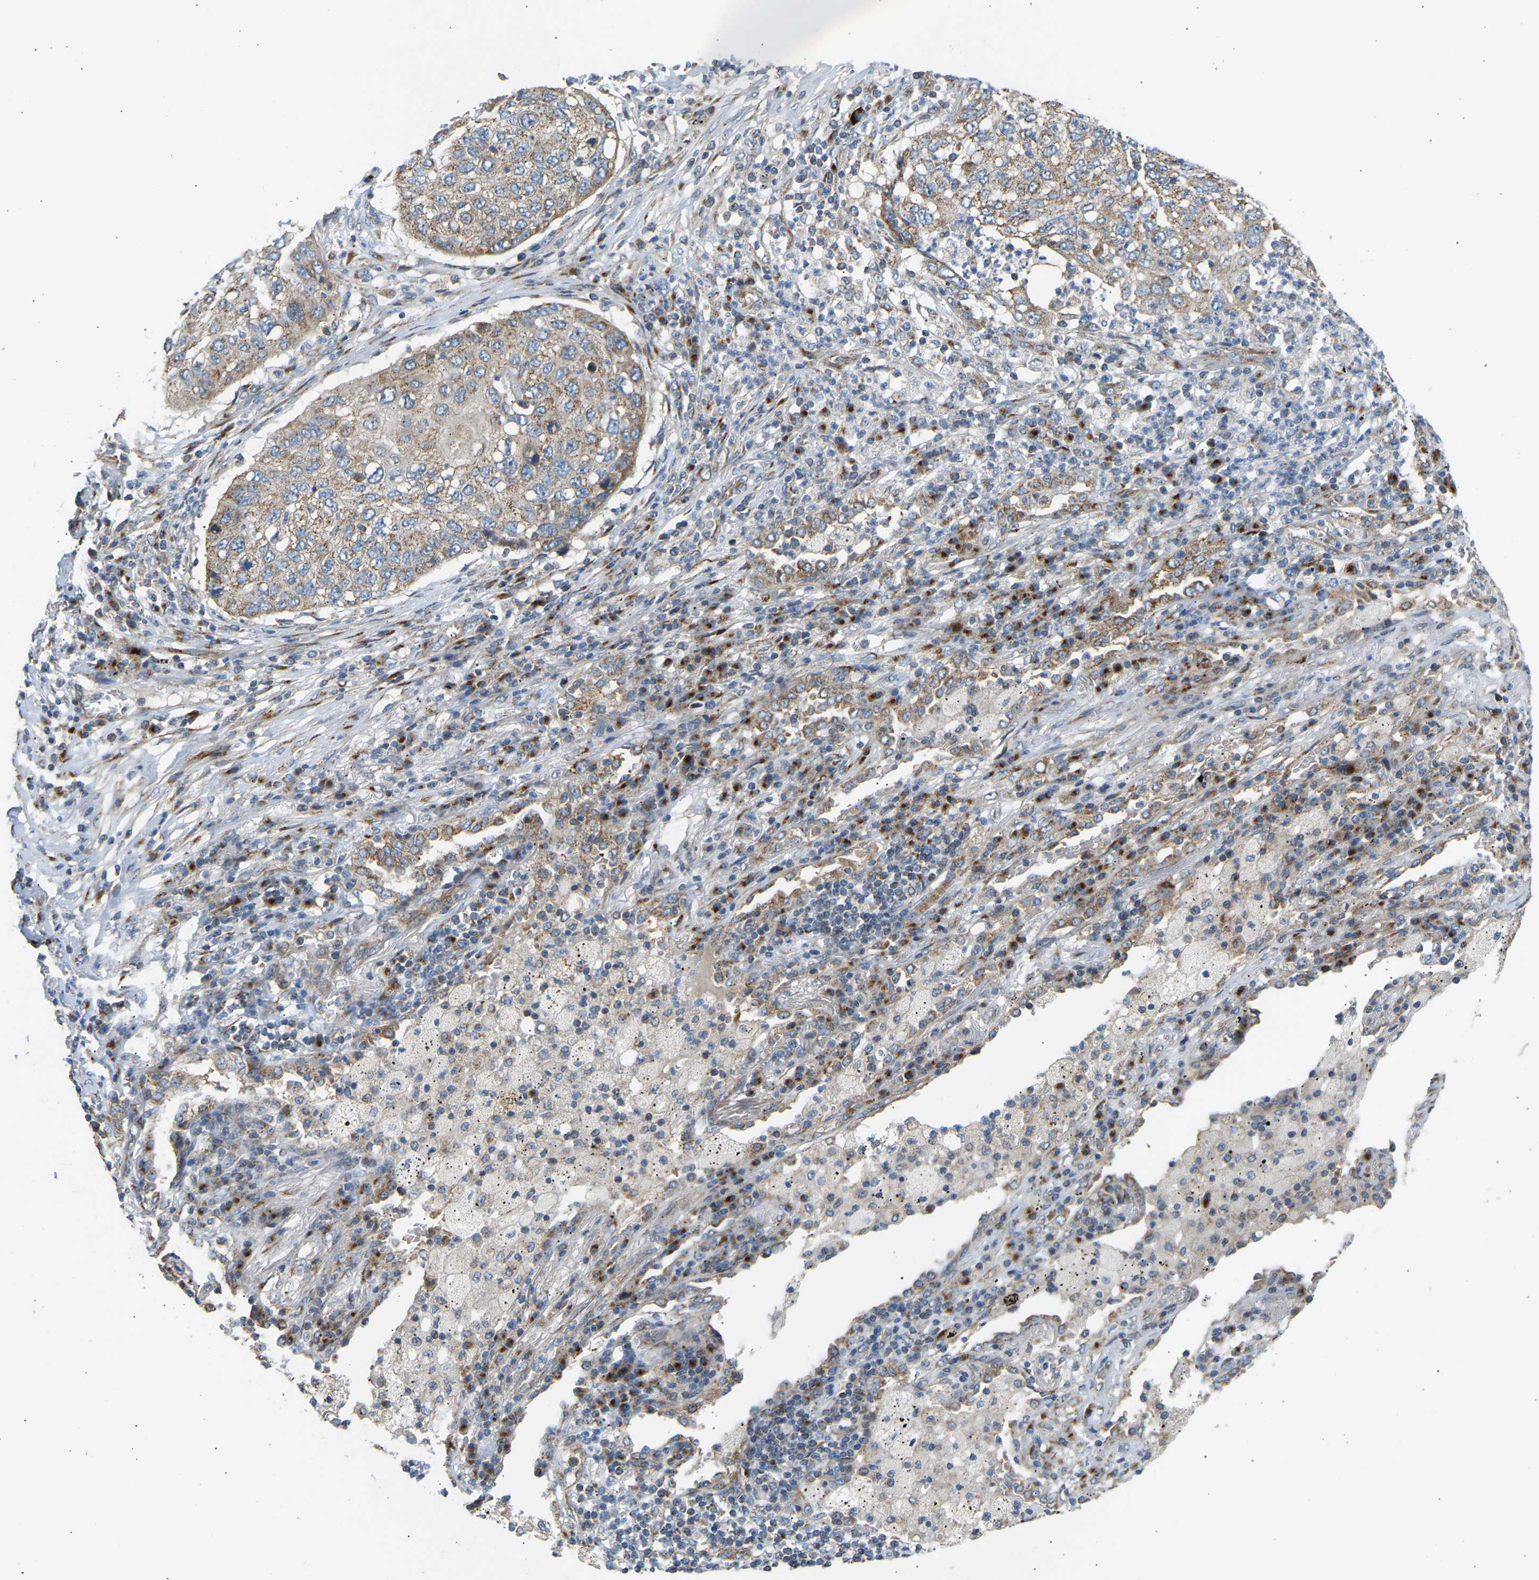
{"staining": {"intensity": "weak", "quantity": ">75%", "location": "cytoplasmic/membranous"}, "tissue": "lung cancer", "cell_type": "Tumor cells", "image_type": "cancer", "snomed": [{"axis": "morphology", "description": "Squamous cell carcinoma, NOS"}, {"axis": "topography", "description": "Lung"}], "caption": "Lung cancer tissue demonstrates weak cytoplasmic/membranous expression in approximately >75% of tumor cells", "gene": "YIPF2", "patient": {"sex": "female", "age": 63}}